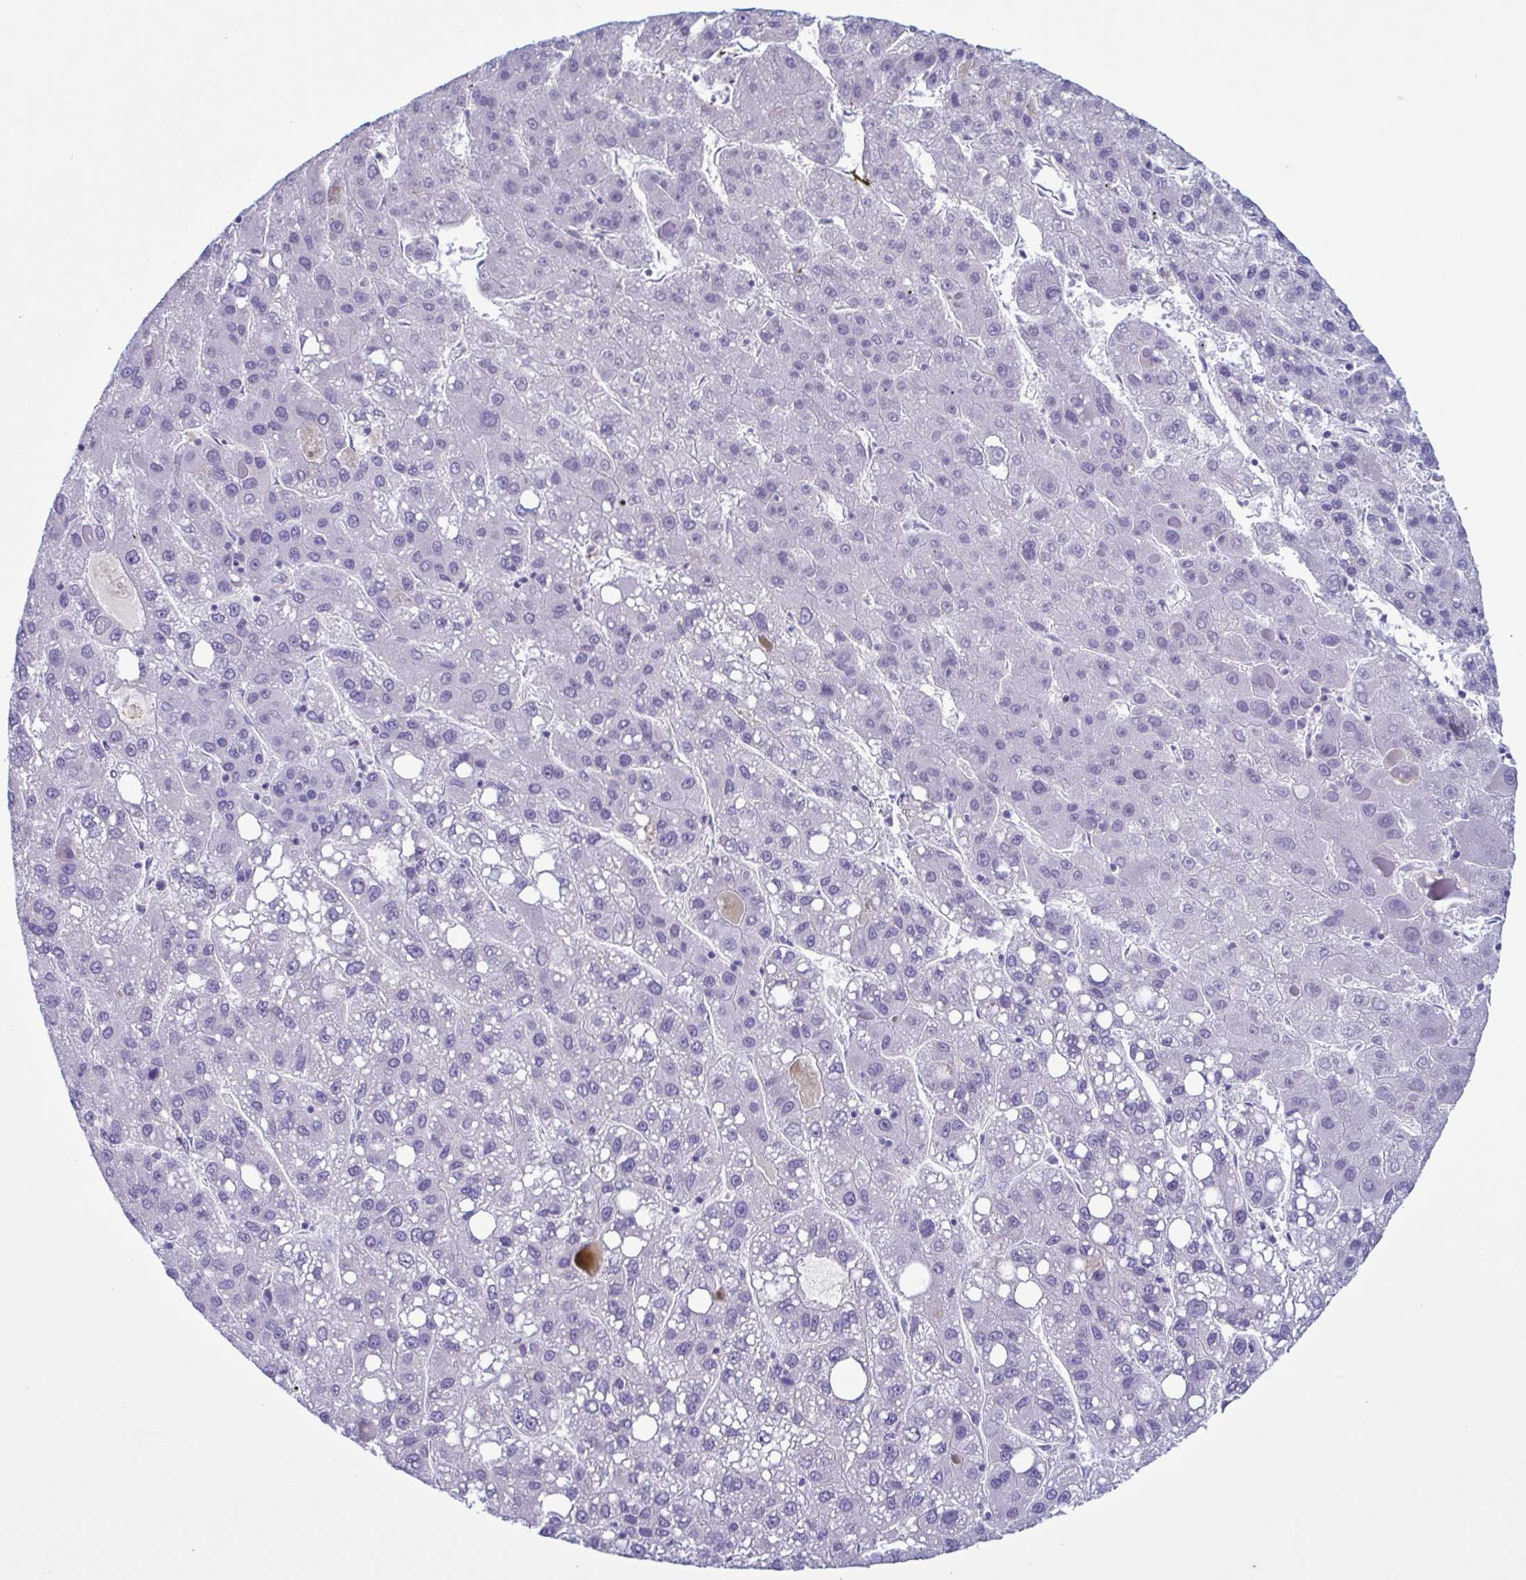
{"staining": {"intensity": "negative", "quantity": "none", "location": "none"}, "tissue": "liver cancer", "cell_type": "Tumor cells", "image_type": "cancer", "snomed": [{"axis": "morphology", "description": "Carcinoma, Hepatocellular, NOS"}, {"axis": "topography", "description": "Liver"}], "caption": "Tumor cells are negative for protein expression in human liver hepatocellular carcinoma. (Brightfield microscopy of DAB (3,3'-diaminobenzidine) immunohistochemistry at high magnification).", "gene": "INAFM1", "patient": {"sex": "female", "age": 82}}